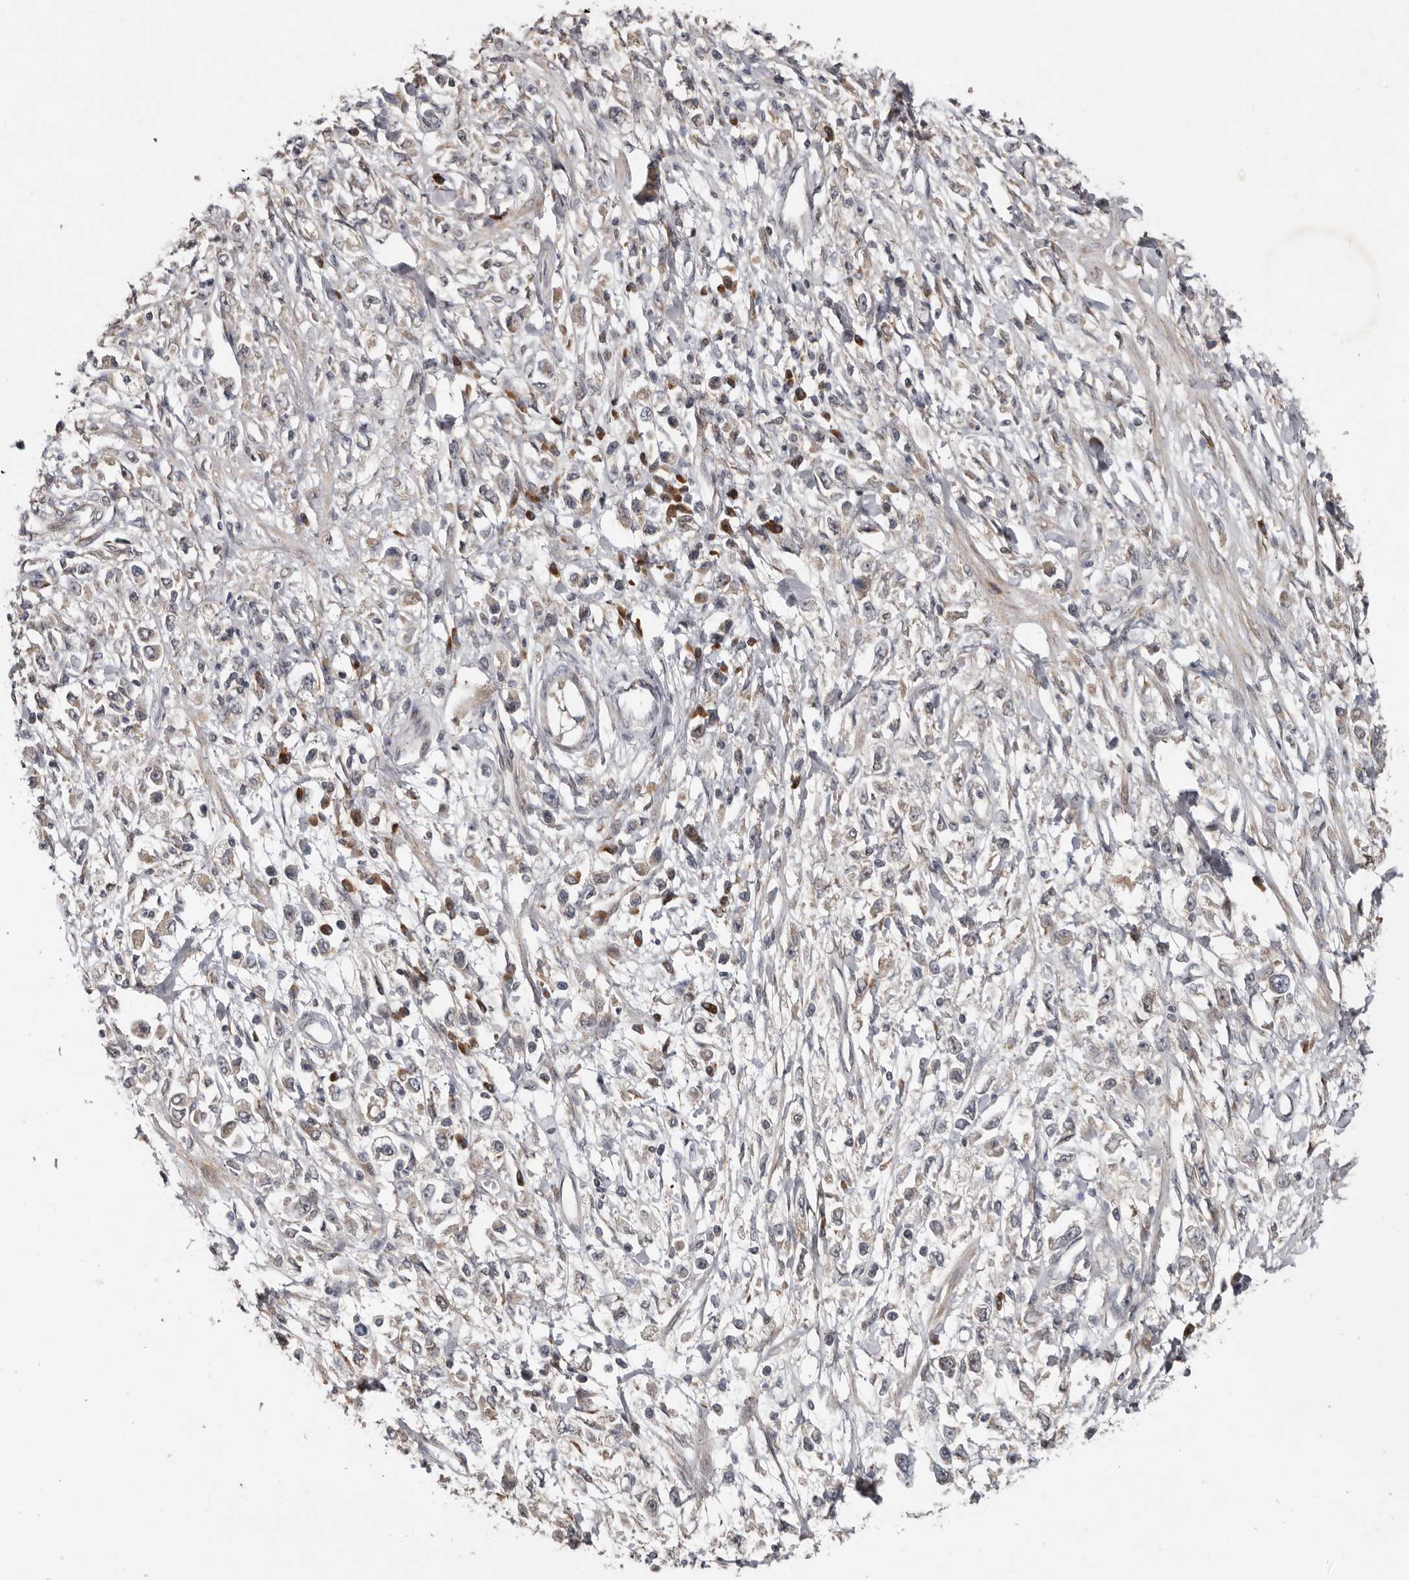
{"staining": {"intensity": "negative", "quantity": "none", "location": "none"}, "tissue": "stomach cancer", "cell_type": "Tumor cells", "image_type": "cancer", "snomed": [{"axis": "morphology", "description": "Adenocarcinoma, NOS"}, {"axis": "topography", "description": "Stomach"}], "caption": "There is no significant positivity in tumor cells of stomach cancer.", "gene": "CHML", "patient": {"sex": "female", "age": 59}}